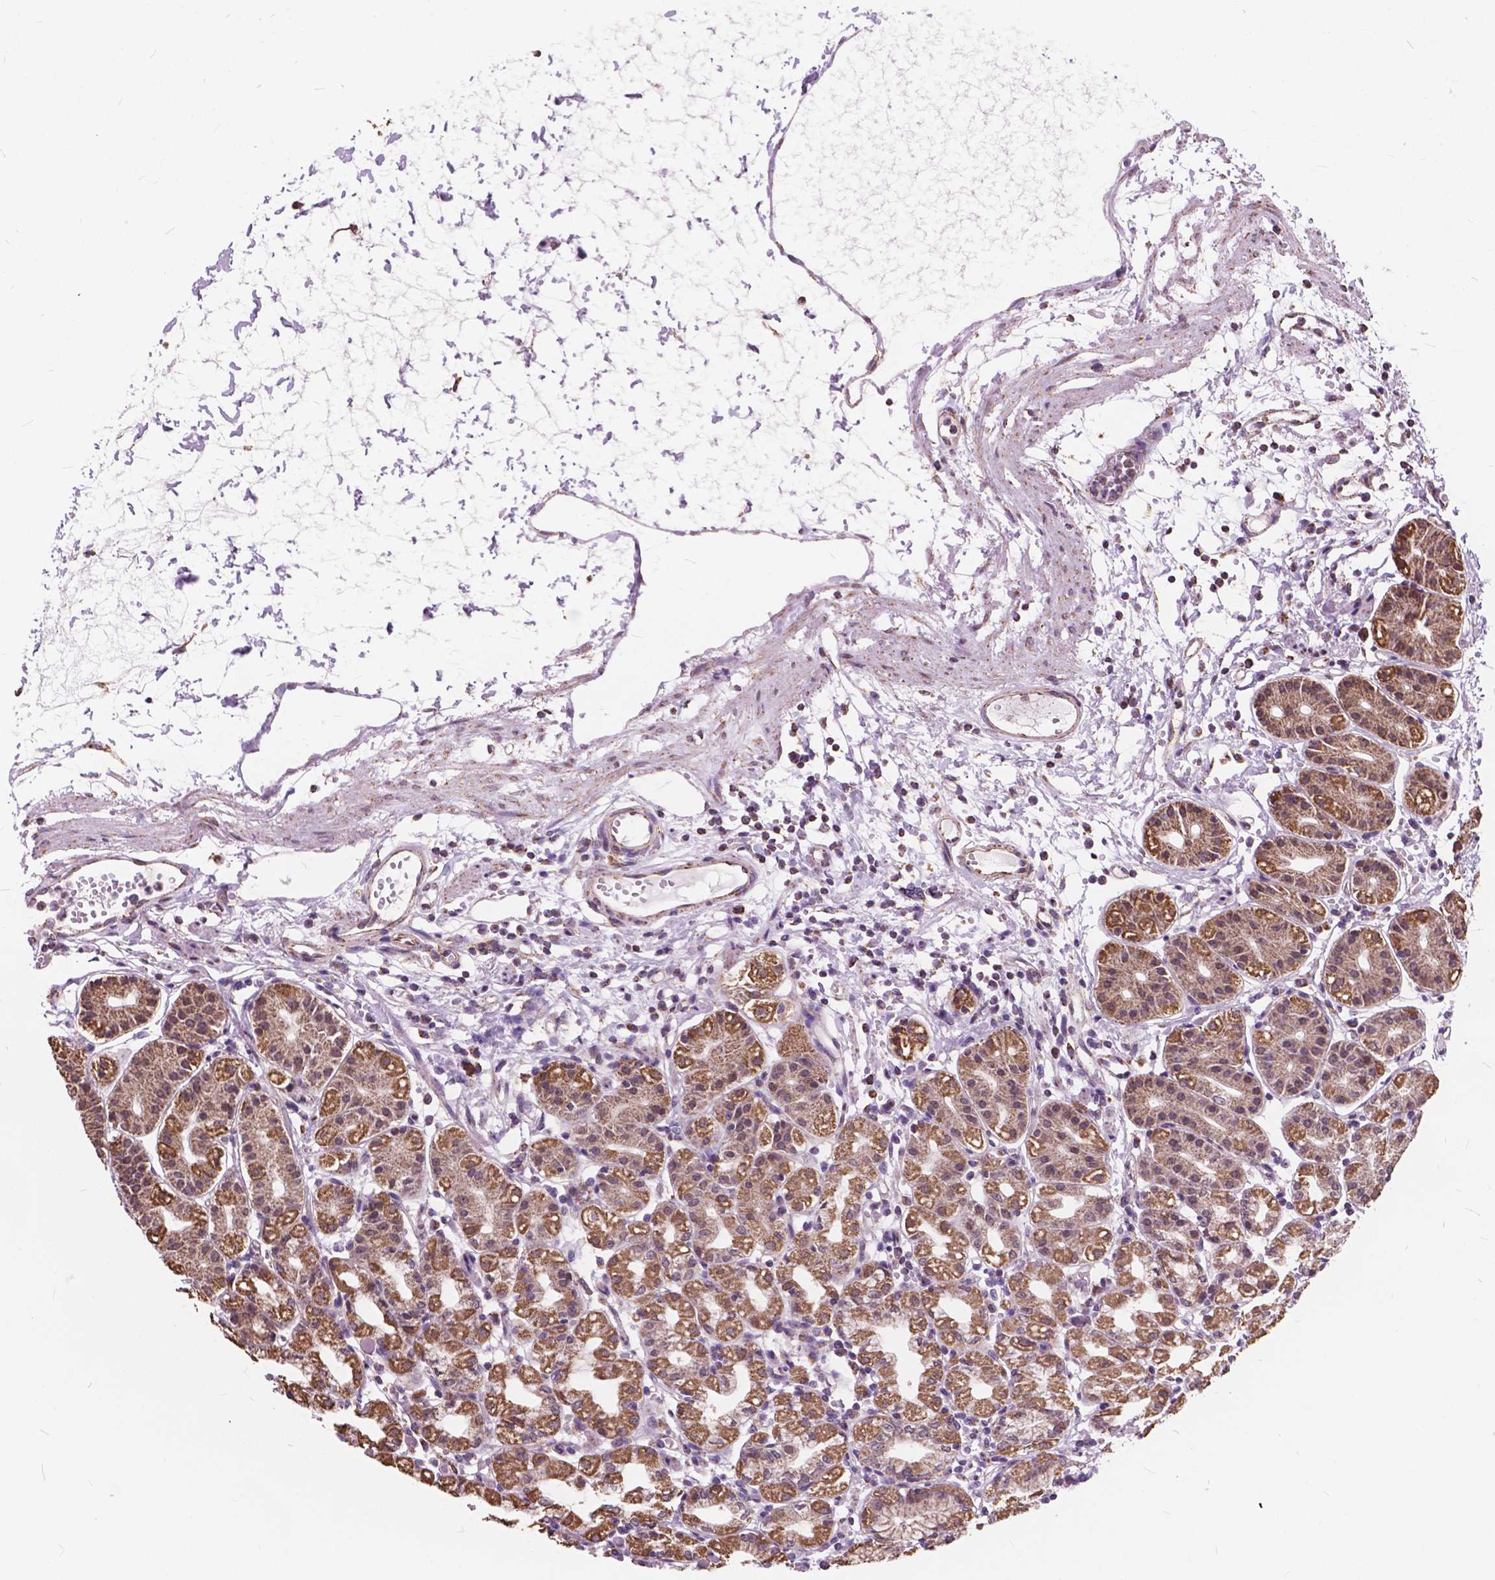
{"staining": {"intensity": "moderate", "quantity": ">75%", "location": "cytoplasmic/membranous"}, "tissue": "stomach", "cell_type": "Glandular cells", "image_type": "normal", "snomed": [{"axis": "morphology", "description": "Normal tissue, NOS"}, {"axis": "topography", "description": "Skeletal muscle"}, {"axis": "topography", "description": "Stomach"}], "caption": "An immunohistochemistry (IHC) micrograph of normal tissue is shown. Protein staining in brown labels moderate cytoplasmic/membranous positivity in stomach within glandular cells. (DAB (3,3'-diaminobenzidine) IHC with brightfield microscopy, high magnification).", "gene": "SCOC", "patient": {"sex": "female", "age": 57}}